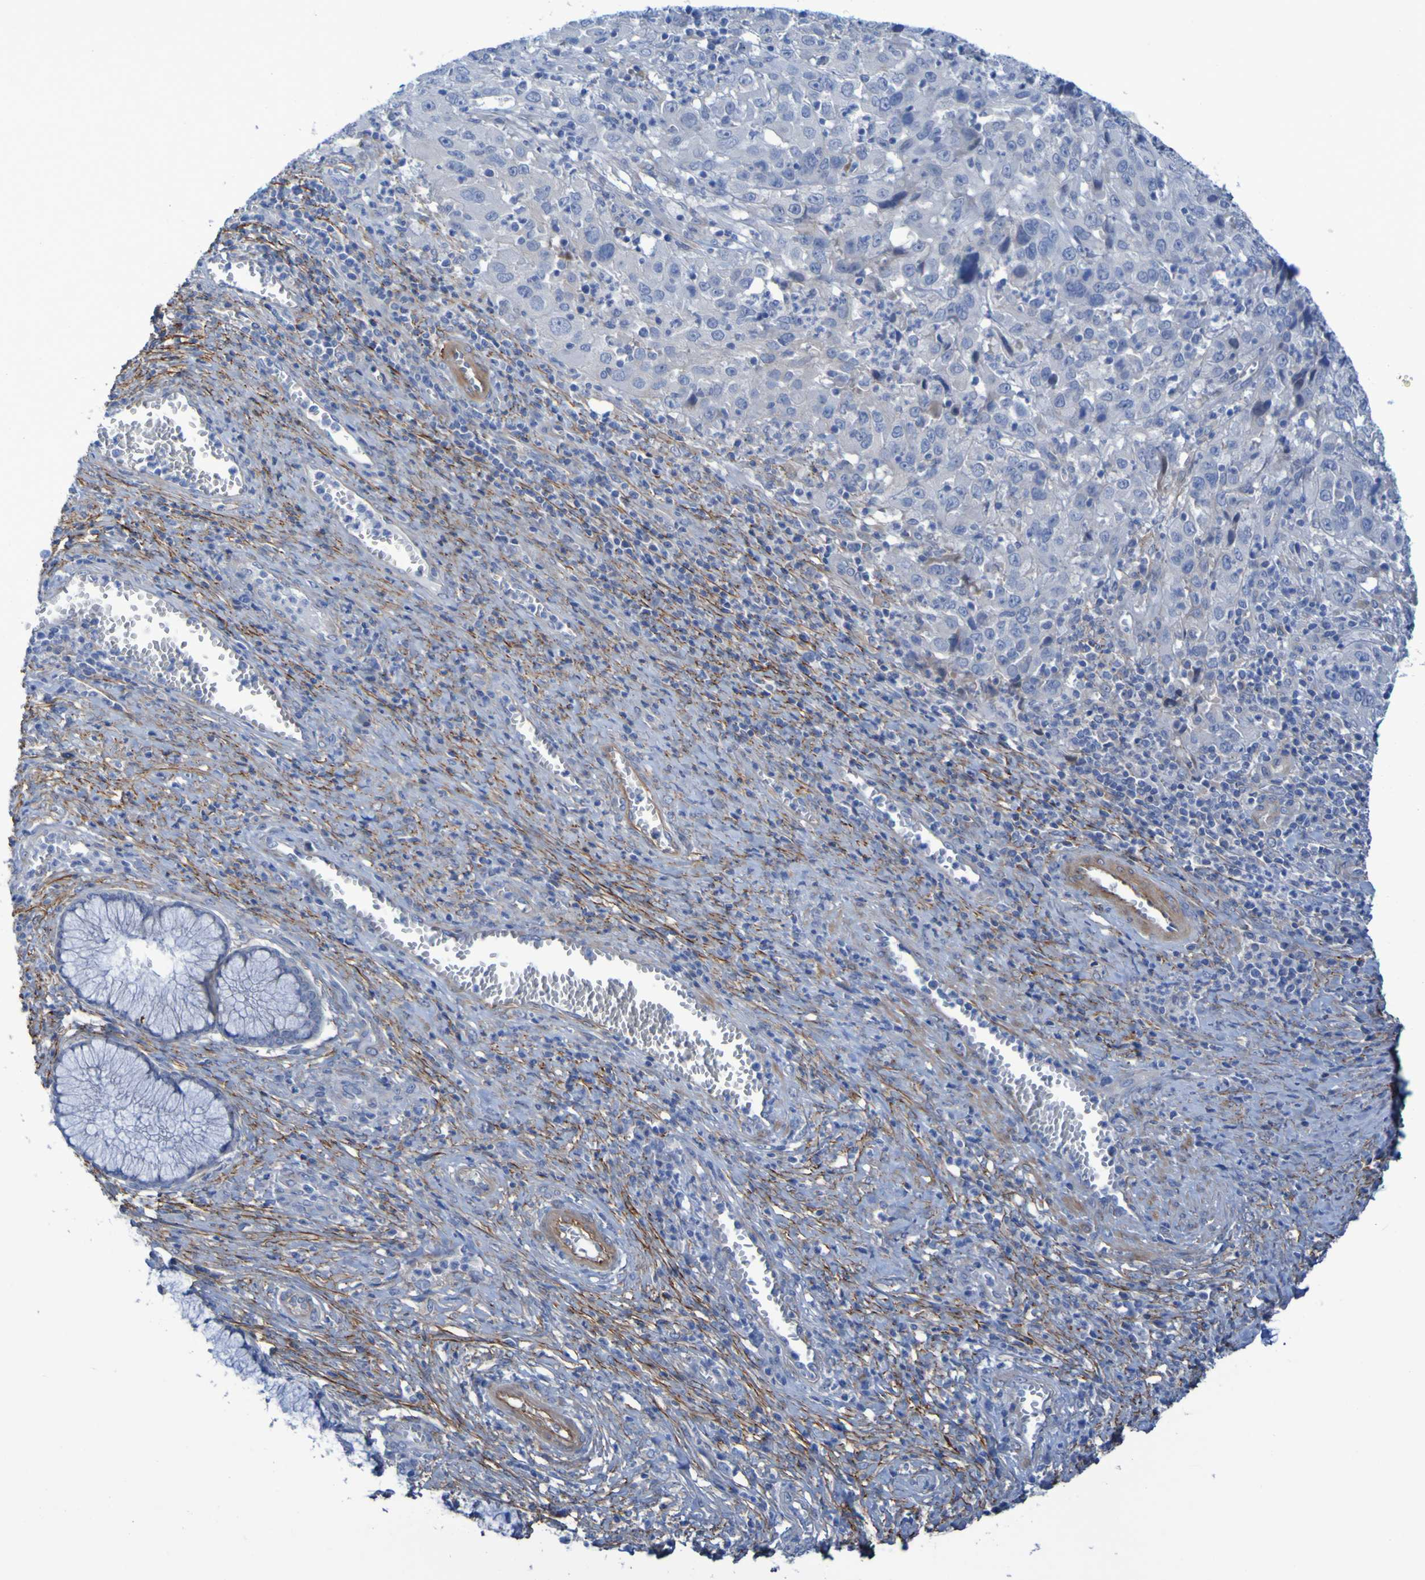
{"staining": {"intensity": "negative", "quantity": "none", "location": "none"}, "tissue": "cervical cancer", "cell_type": "Tumor cells", "image_type": "cancer", "snomed": [{"axis": "morphology", "description": "Squamous cell carcinoma, NOS"}, {"axis": "topography", "description": "Cervix"}], "caption": "Micrograph shows no significant protein expression in tumor cells of cervical squamous cell carcinoma.", "gene": "LPP", "patient": {"sex": "female", "age": 32}}